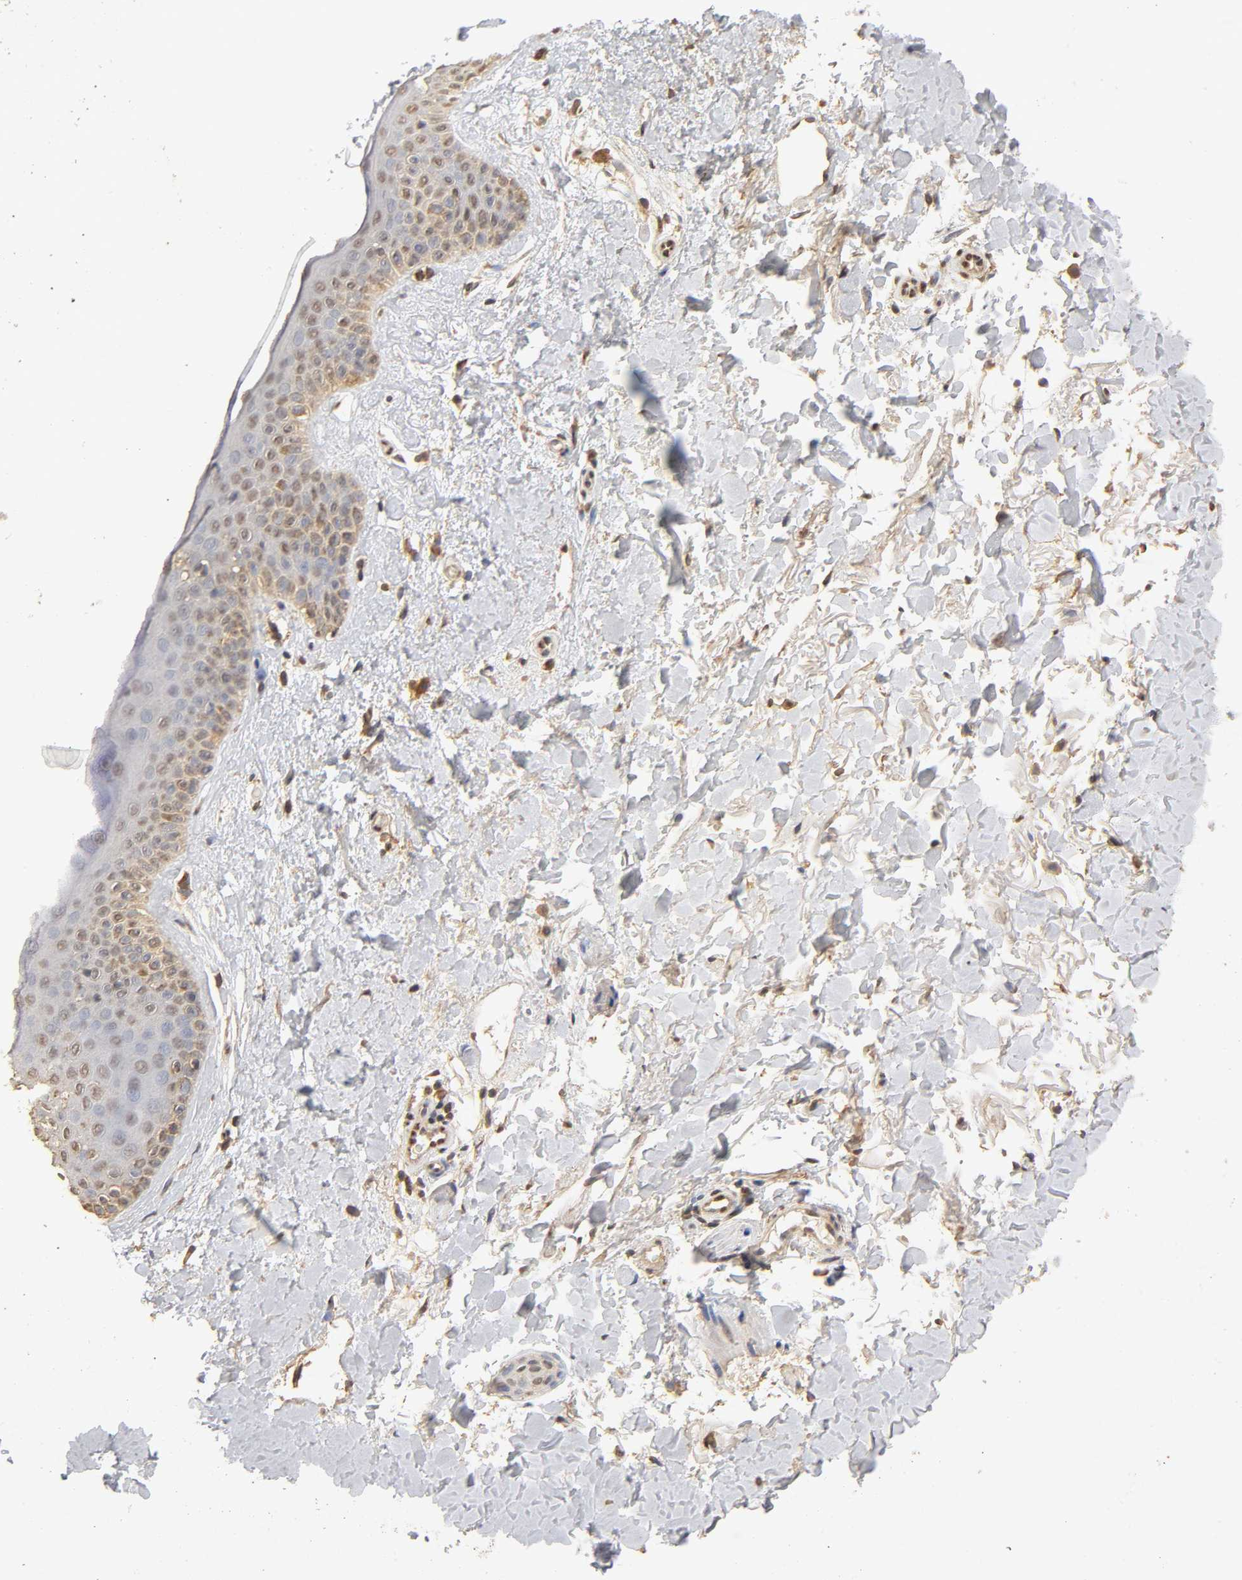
{"staining": {"intensity": "weak", "quantity": "25%-75%", "location": "cytoplasmic/membranous"}, "tissue": "skin cancer", "cell_type": "Tumor cells", "image_type": "cancer", "snomed": [{"axis": "morphology", "description": "Basal cell carcinoma"}, {"axis": "topography", "description": "Skin"}], "caption": "Approximately 25%-75% of tumor cells in basal cell carcinoma (skin) display weak cytoplasmic/membranous protein staining as visualized by brown immunohistochemical staining.", "gene": "PKN1", "patient": {"sex": "female", "age": 79}}